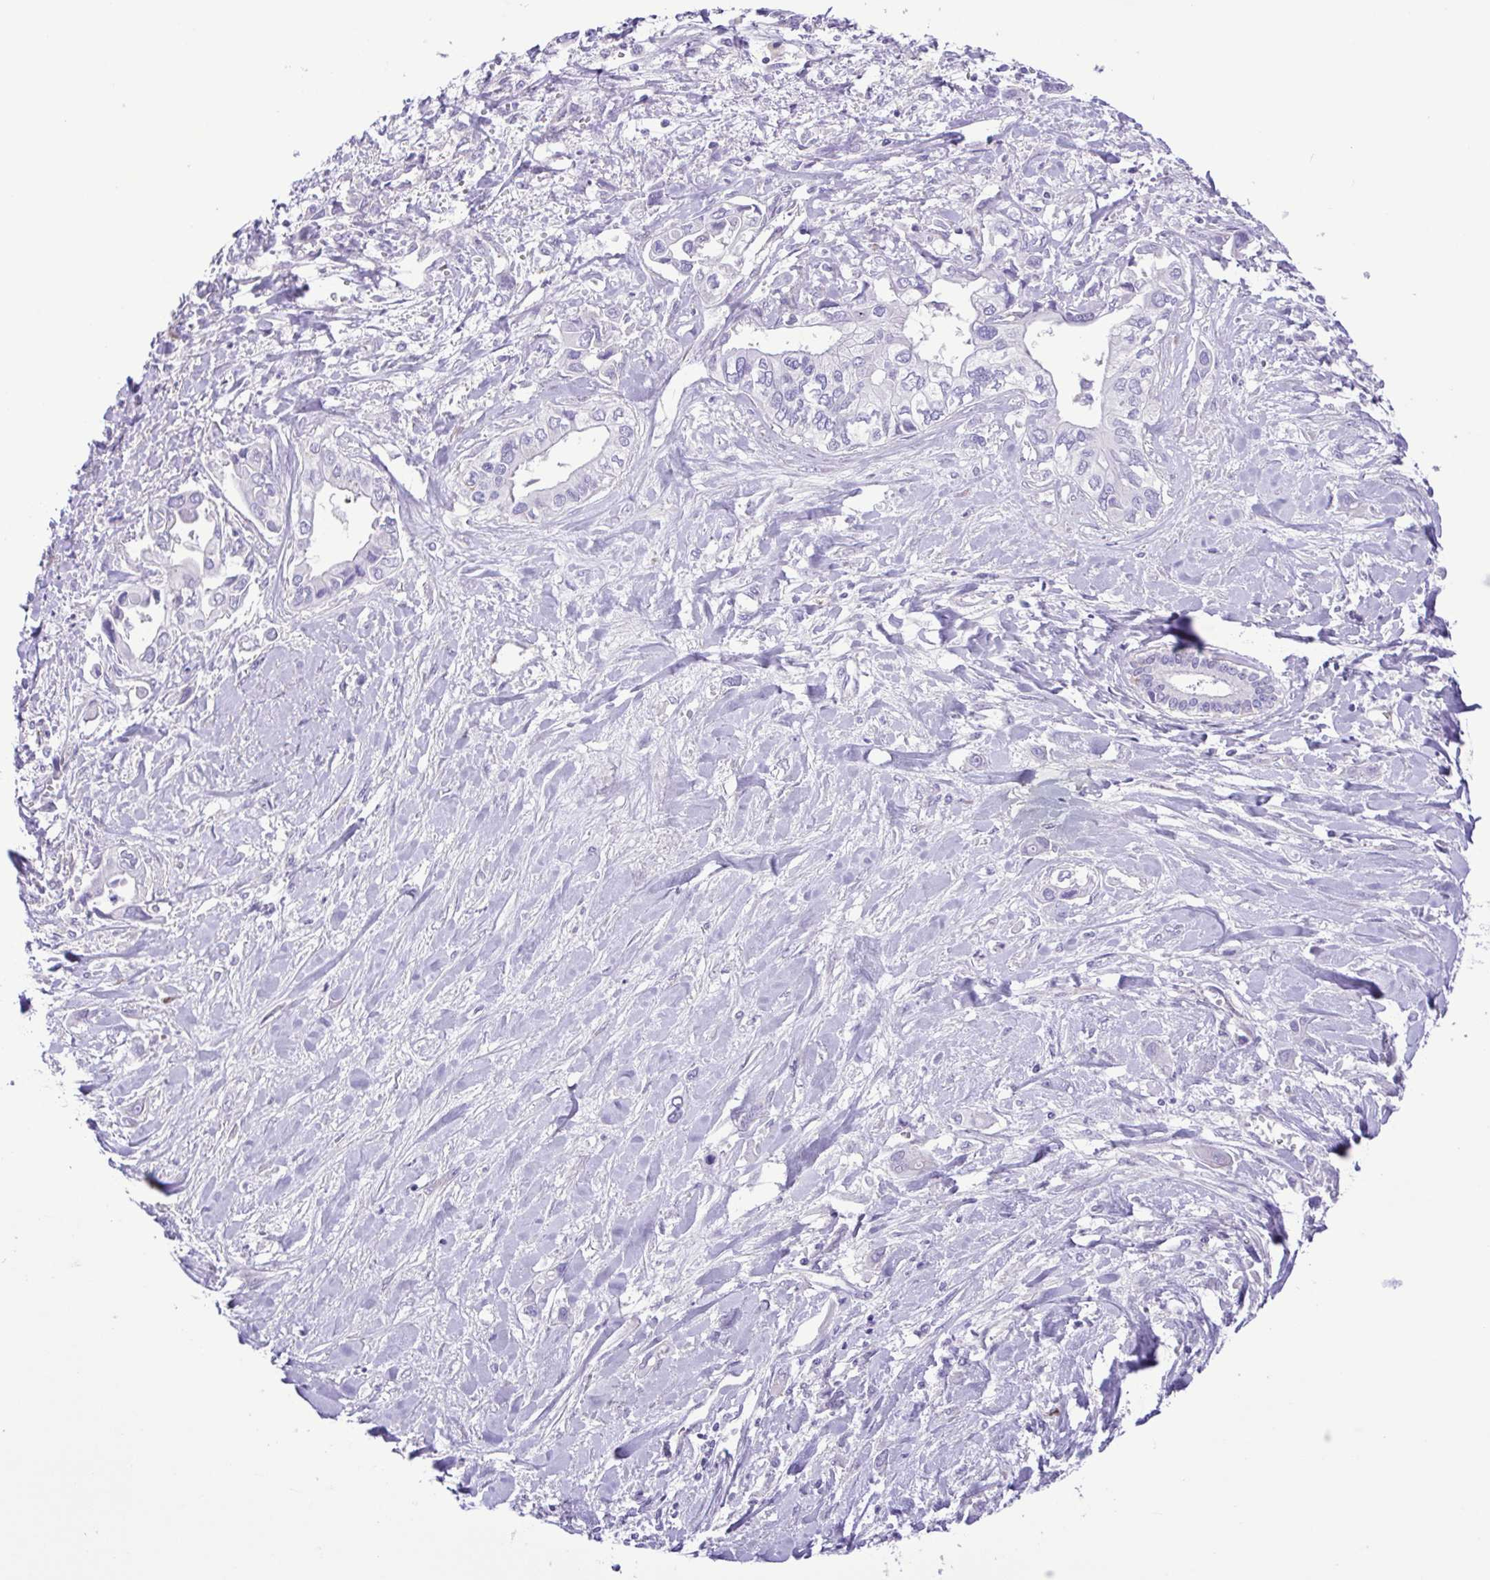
{"staining": {"intensity": "negative", "quantity": "none", "location": "none"}, "tissue": "liver cancer", "cell_type": "Tumor cells", "image_type": "cancer", "snomed": [{"axis": "morphology", "description": "Cholangiocarcinoma"}, {"axis": "topography", "description": "Liver"}], "caption": "Immunohistochemistry of human liver cholangiocarcinoma reveals no positivity in tumor cells. (DAB immunohistochemistry (IHC), high magnification).", "gene": "FLT1", "patient": {"sex": "female", "age": 64}}